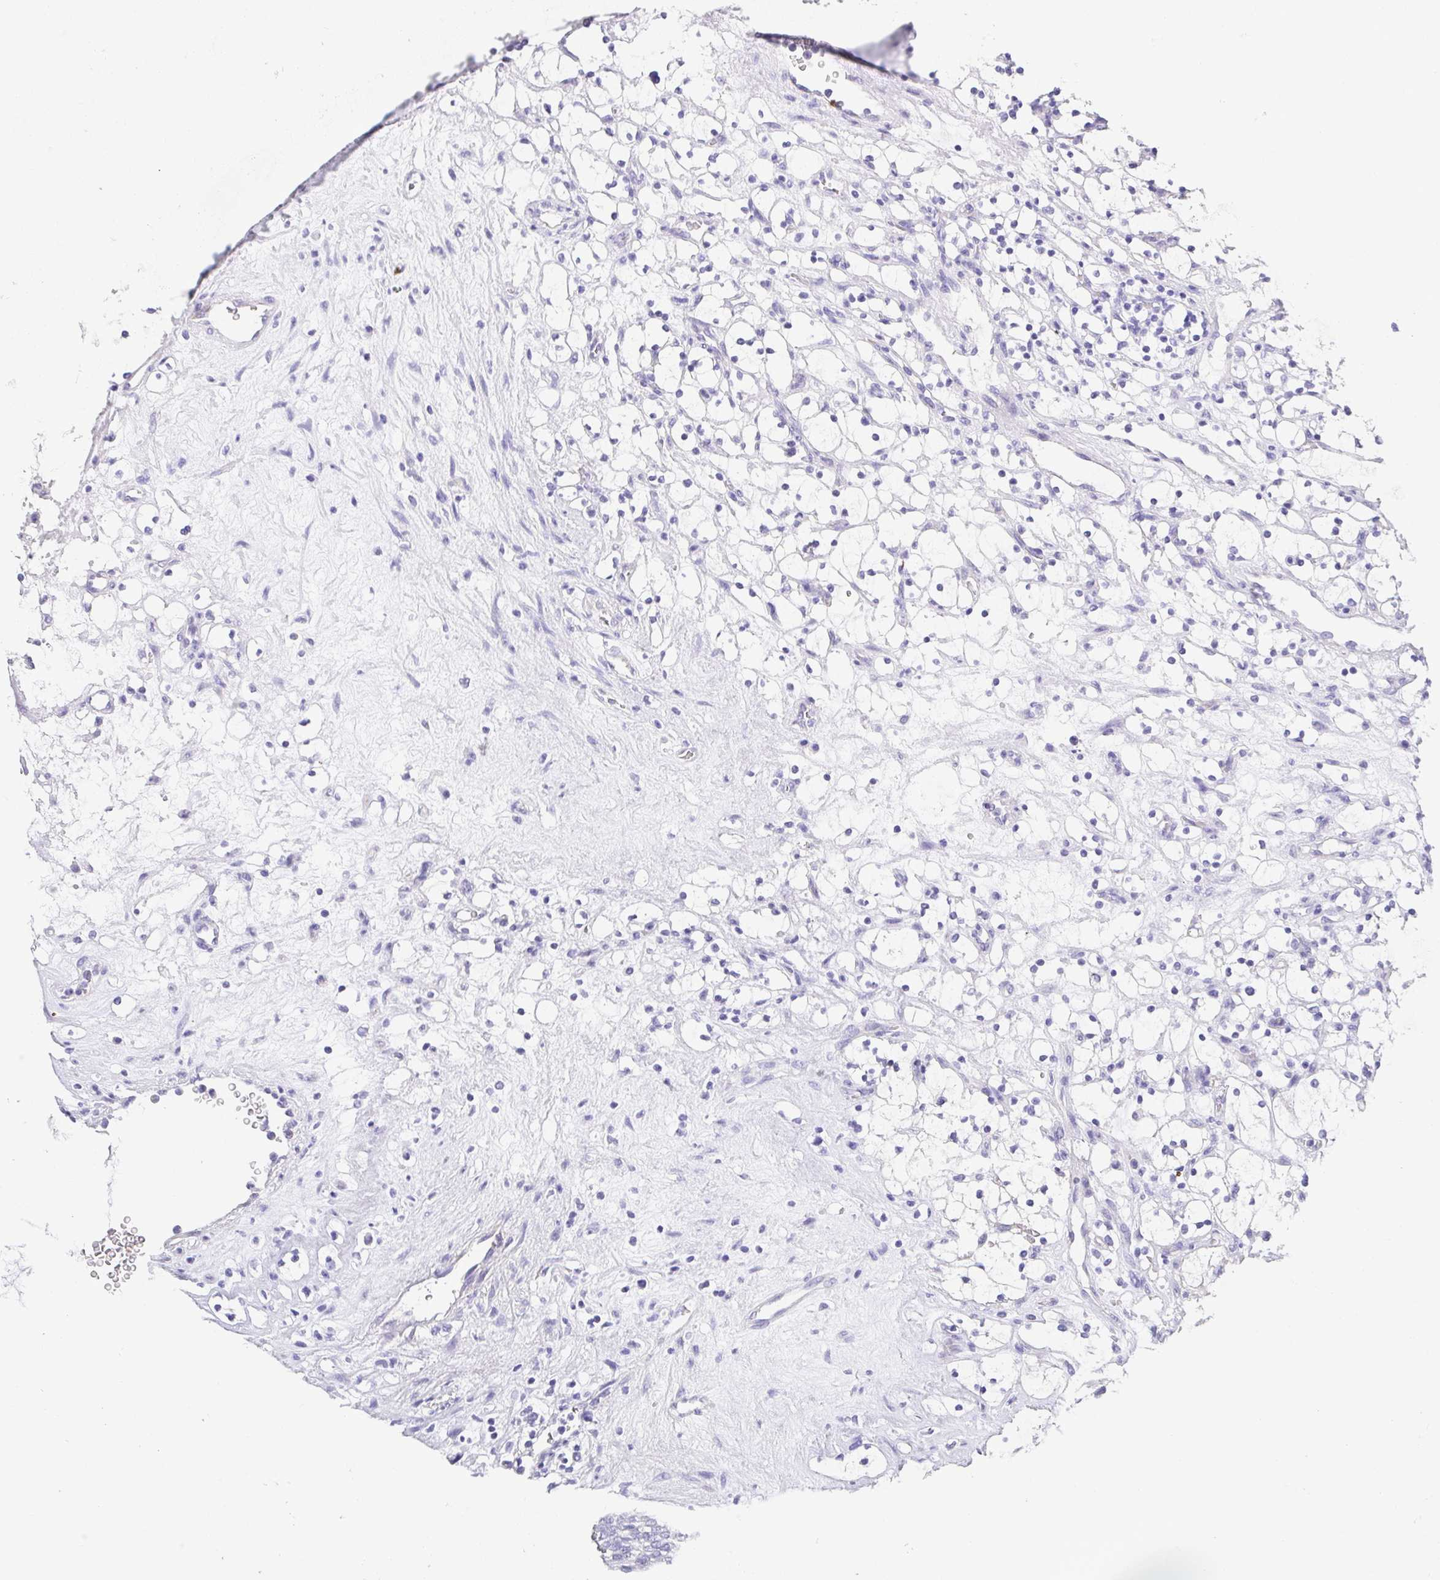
{"staining": {"intensity": "negative", "quantity": "none", "location": "none"}, "tissue": "renal cancer", "cell_type": "Tumor cells", "image_type": "cancer", "snomed": [{"axis": "morphology", "description": "Adenocarcinoma, NOS"}, {"axis": "topography", "description": "Kidney"}], "caption": "Tumor cells are negative for brown protein staining in renal adenocarcinoma.", "gene": "SPATA4", "patient": {"sex": "female", "age": 69}}